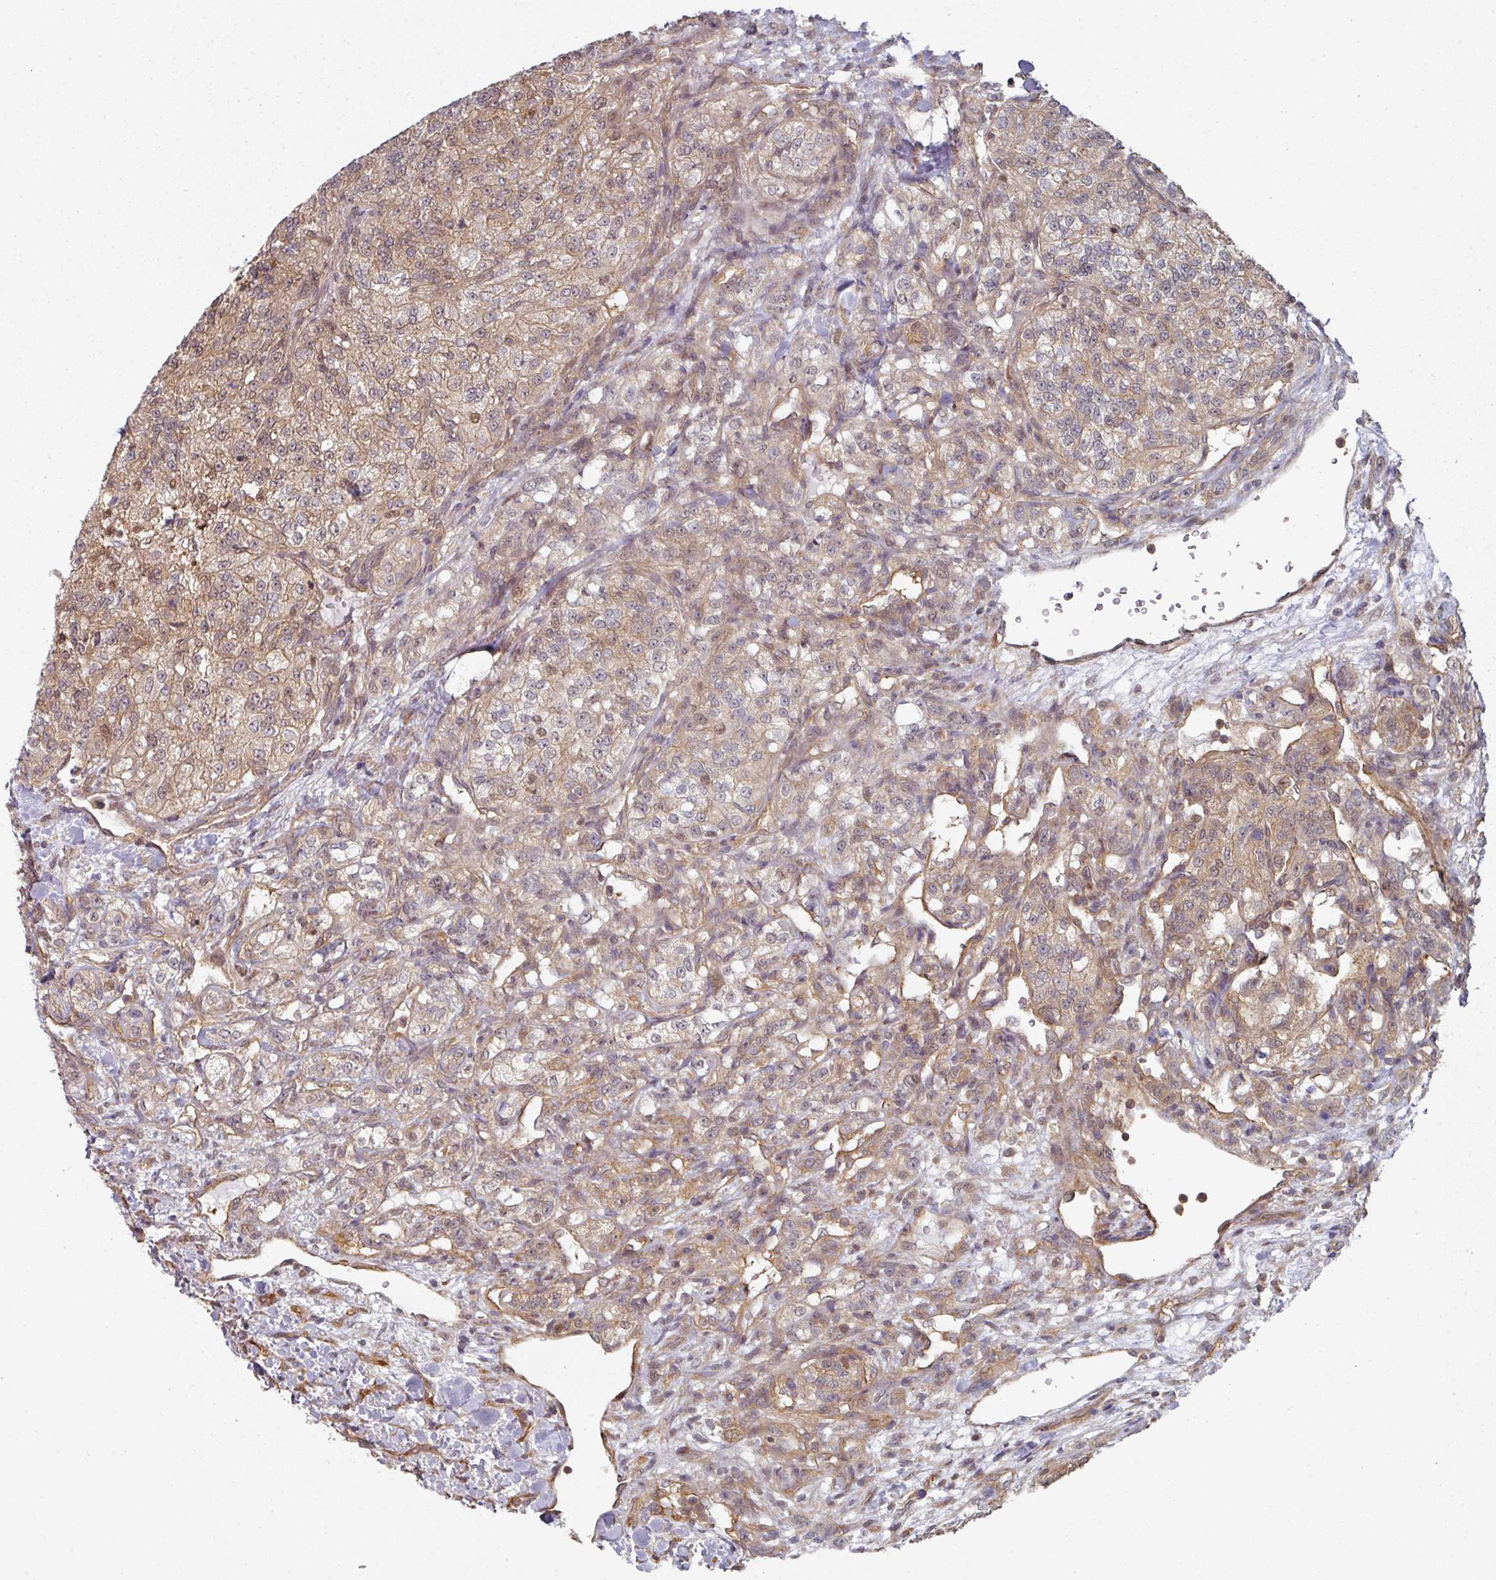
{"staining": {"intensity": "weak", "quantity": "25%-75%", "location": "cytoplasmic/membranous,nuclear"}, "tissue": "renal cancer", "cell_type": "Tumor cells", "image_type": "cancer", "snomed": [{"axis": "morphology", "description": "Adenocarcinoma, NOS"}, {"axis": "topography", "description": "Kidney"}], "caption": "Immunohistochemical staining of human renal cancer (adenocarcinoma) exhibits low levels of weak cytoplasmic/membranous and nuclear staining in approximately 25%-75% of tumor cells.", "gene": "PSME3IP1", "patient": {"sex": "female", "age": 63}}